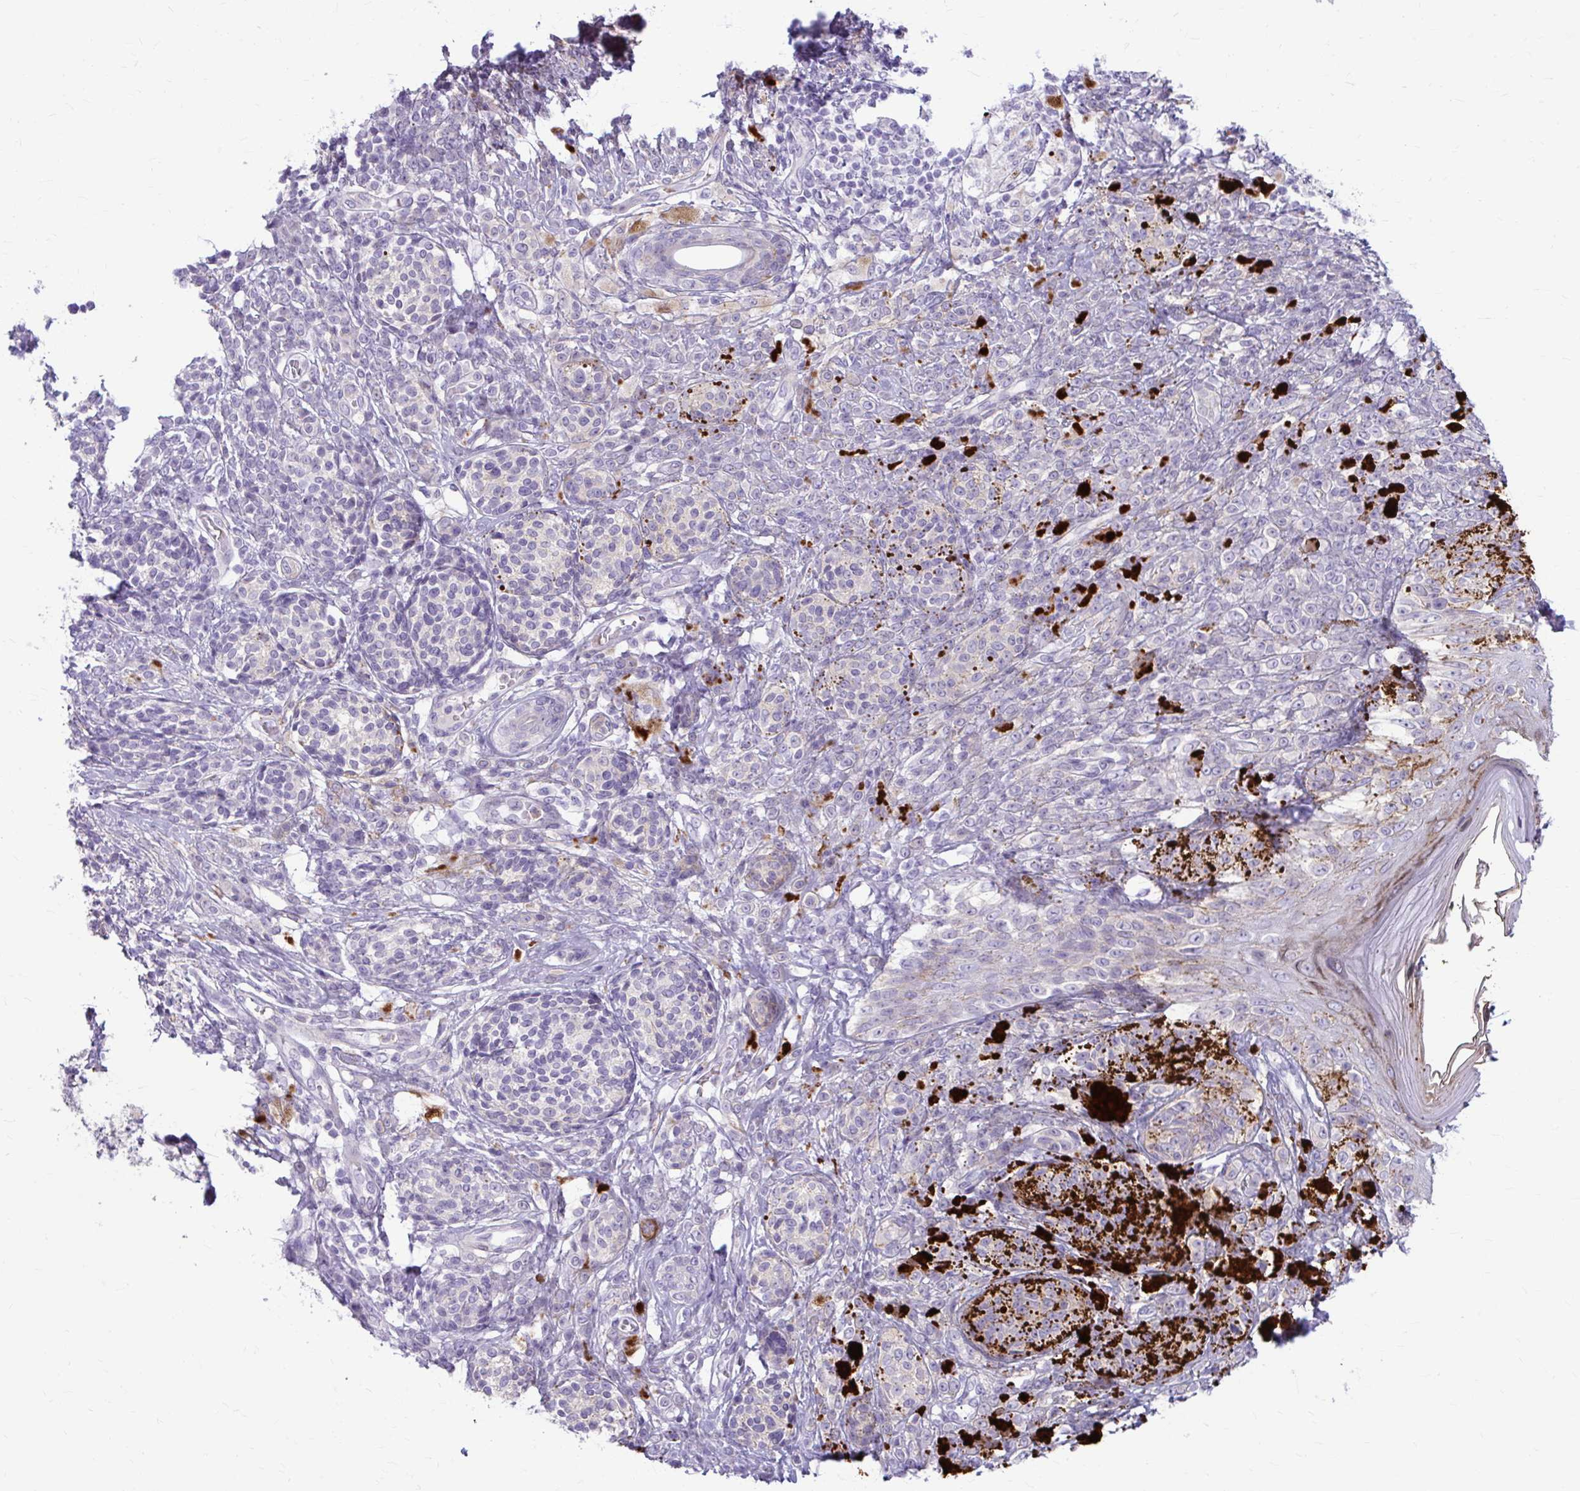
{"staining": {"intensity": "negative", "quantity": "none", "location": "none"}, "tissue": "melanoma", "cell_type": "Tumor cells", "image_type": "cancer", "snomed": [{"axis": "morphology", "description": "Malignant melanoma, NOS"}, {"axis": "topography", "description": "Skin"}], "caption": "The micrograph shows no staining of tumor cells in malignant melanoma.", "gene": "CHIA", "patient": {"sex": "male", "age": 42}}